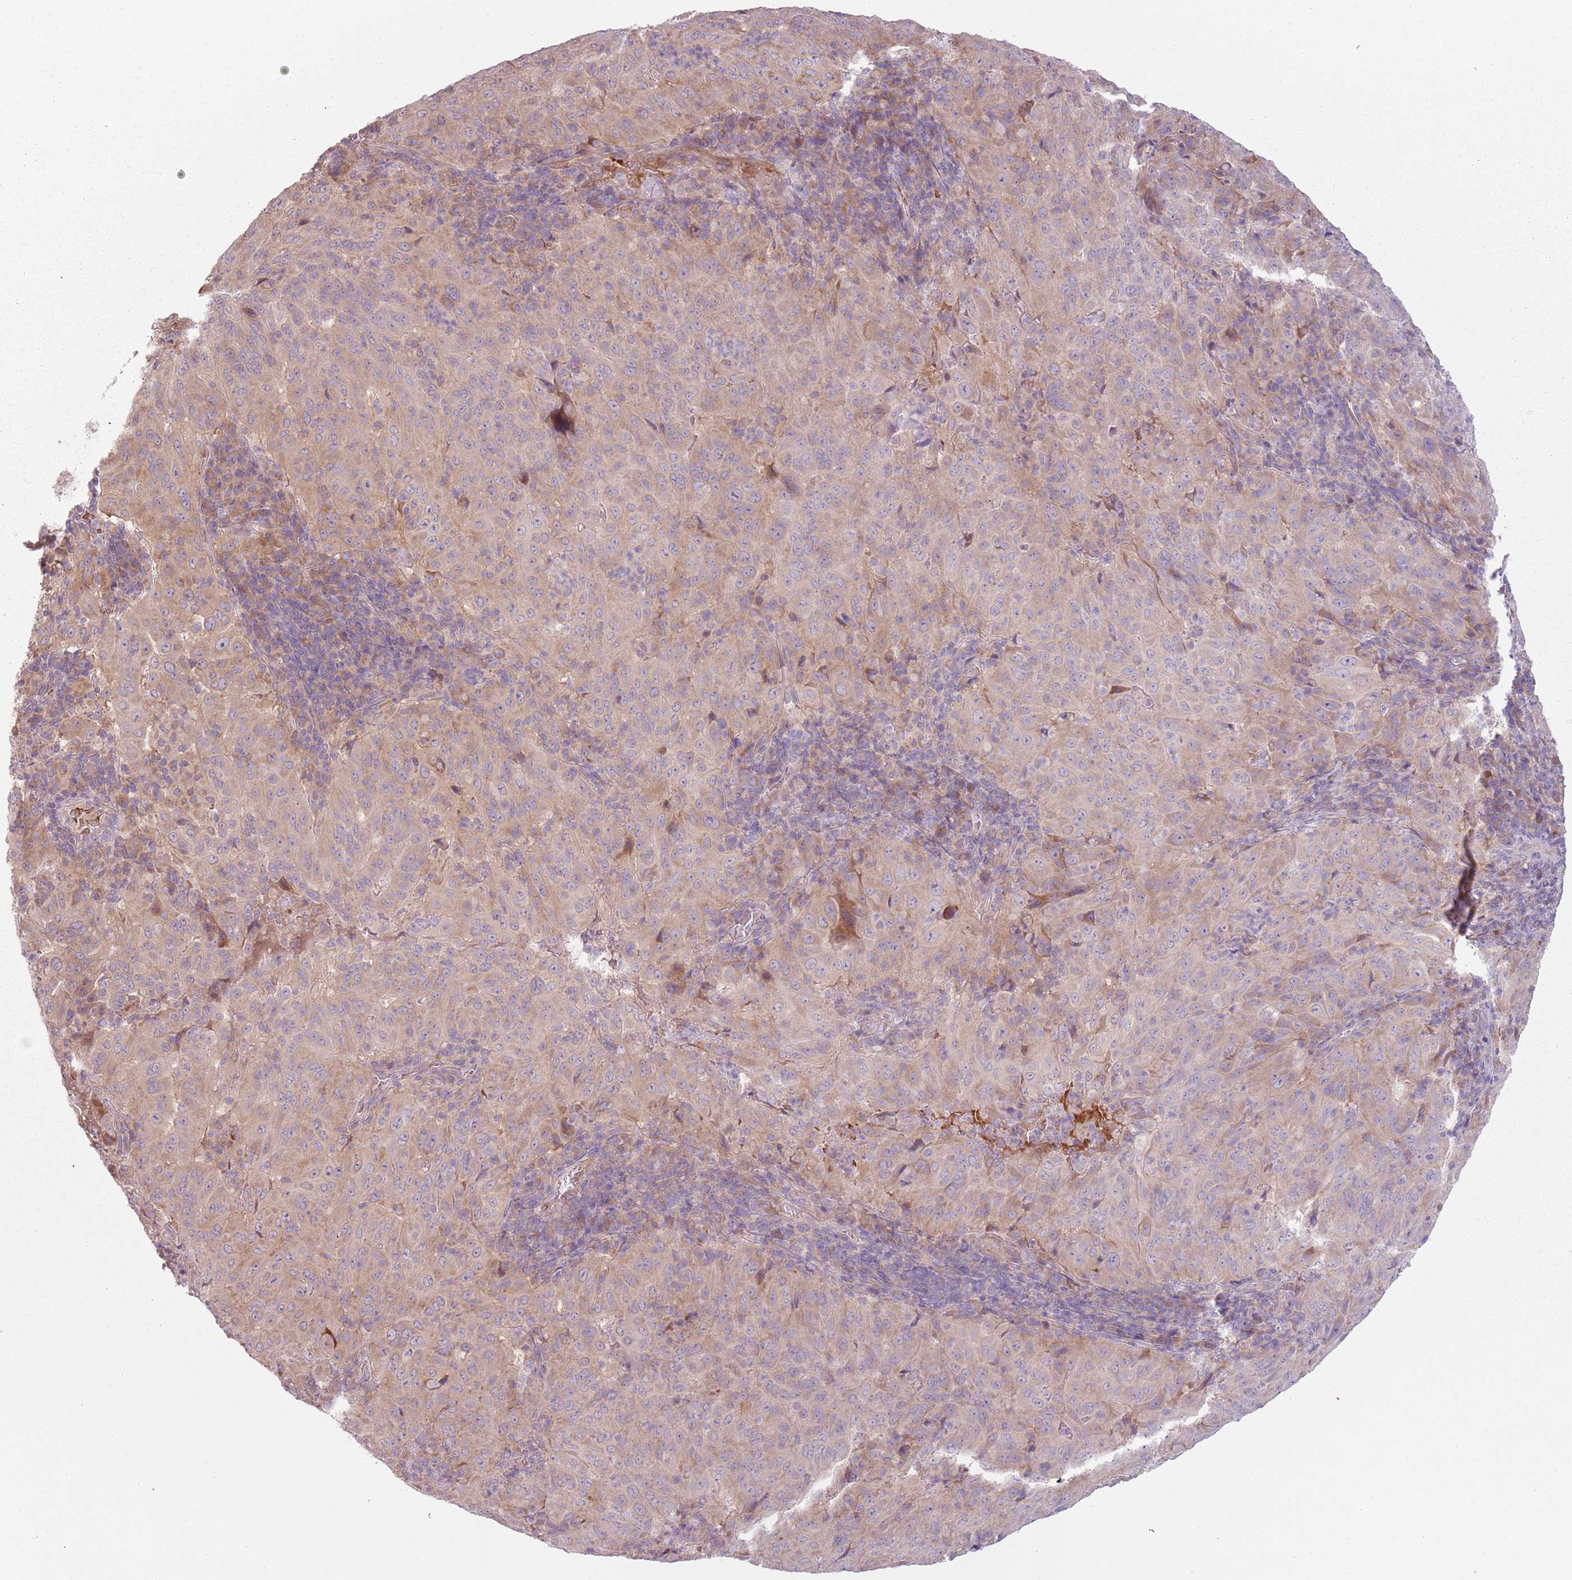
{"staining": {"intensity": "weak", "quantity": ">75%", "location": "cytoplasmic/membranous"}, "tissue": "pancreatic cancer", "cell_type": "Tumor cells", "image_type": "cancer", "snomed": [{"axis": "morphology", "description": "Adenocarcinoma, NOS"}, {"axis": "topography", "description": "Pancreas"}], "caption": "A photomicrograph of pancreatic adenocarcinoma stained for a protein displays weak cytoplasmic/membranous brown staining in tumor cells.", "gene": "HSPA14", "patient": {"sex": "male", "age": 63}}